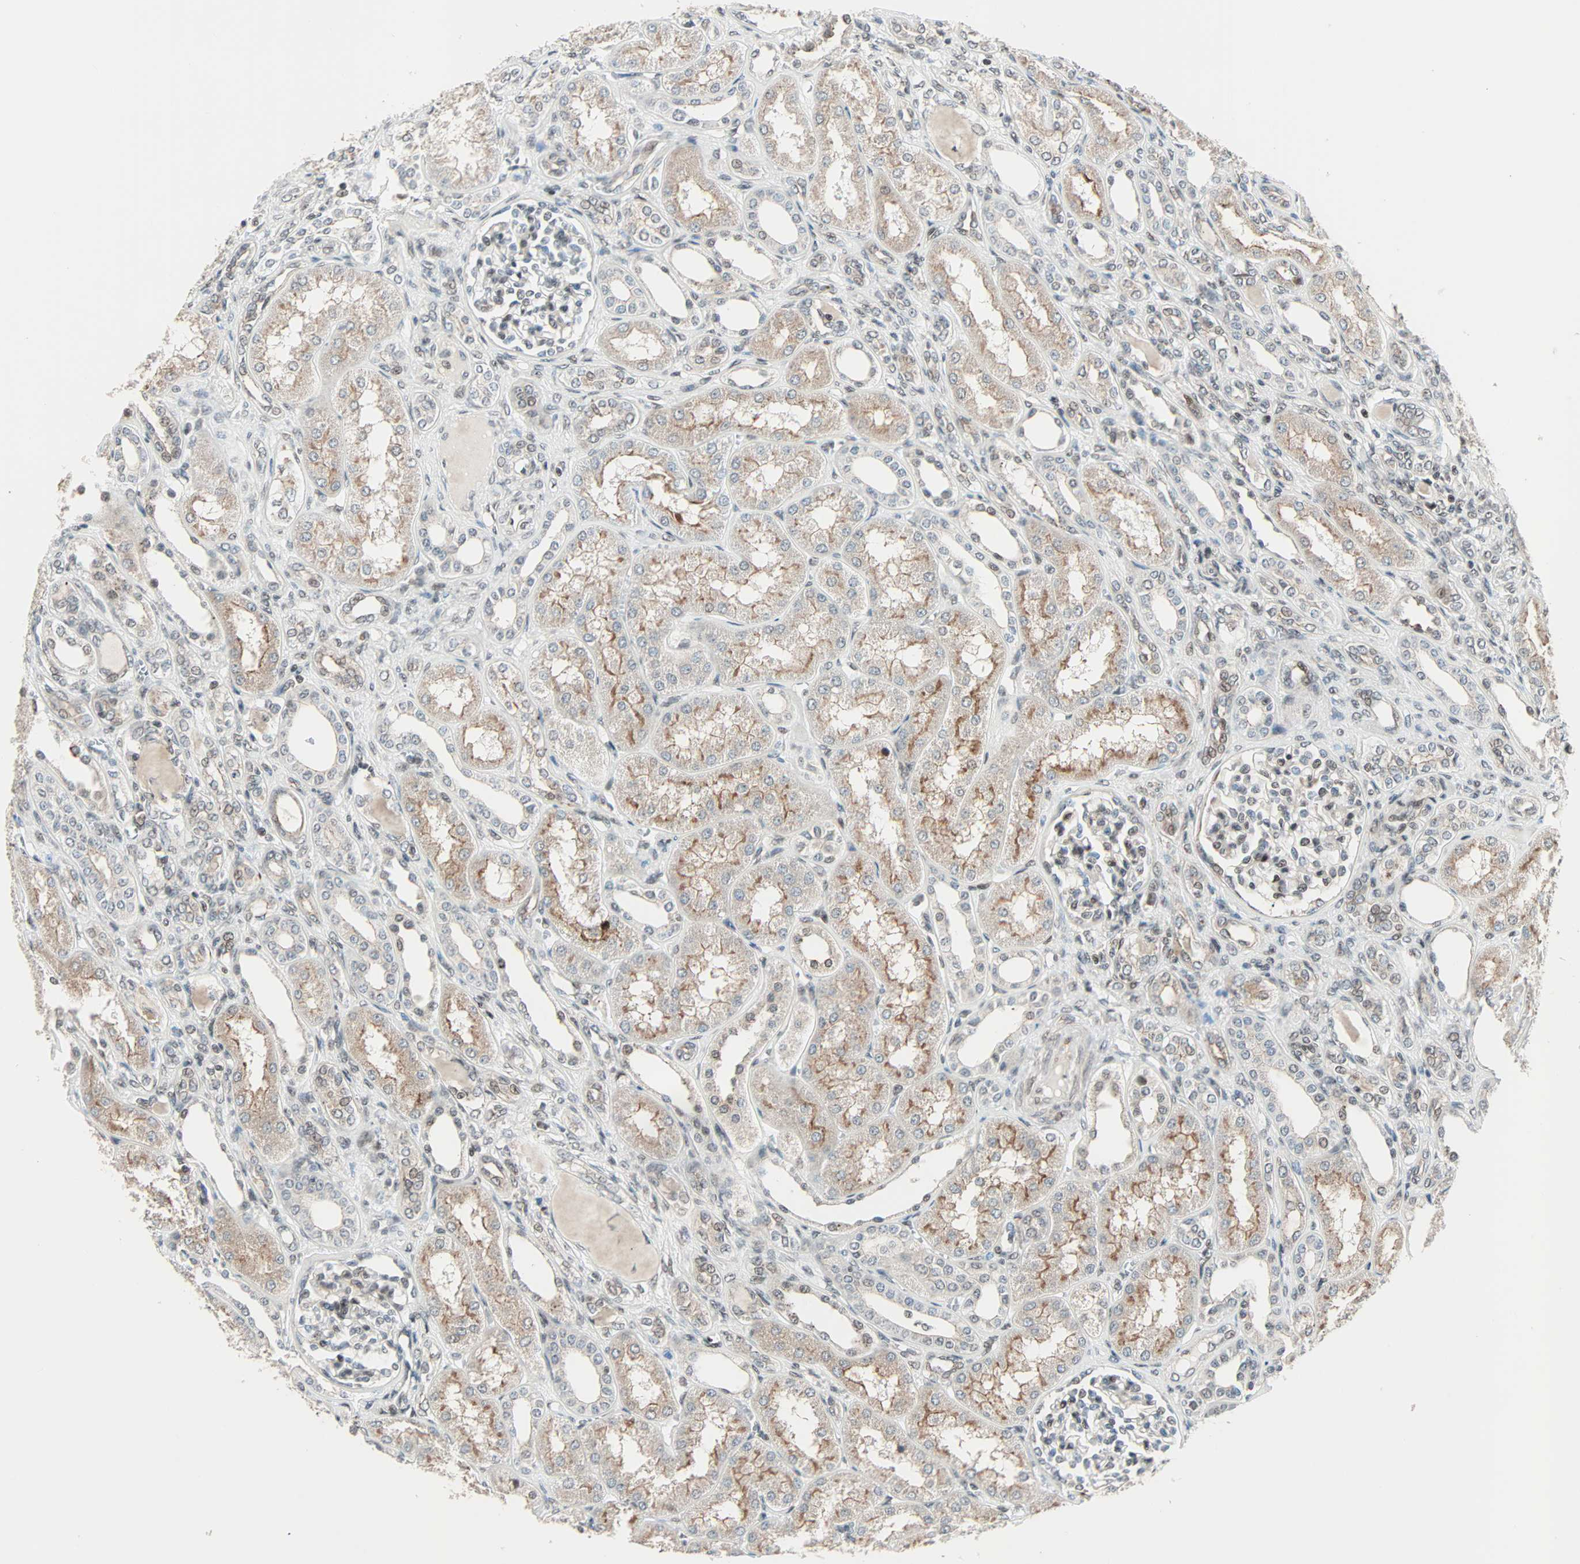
{"staining": {"intensity": "weak", "quantity": "<25%", "location": "nuclear"}, "tissue": "kidney", "cell_type": "Cells in glomeruli", "image_type": "normal", "snomed": [{"axis": "morphology", "description": "Normal tissue, NOS"}, {"axis": "topography", "description": "Kidney"}], "caption": "This is a micrograph of immunohistochemistry (IHC) staining of unremarkable kidney, which shows no expression in cells in glomeruli.", "gene": "CBX4", "patient": {"sex": "male", "age": 7}}